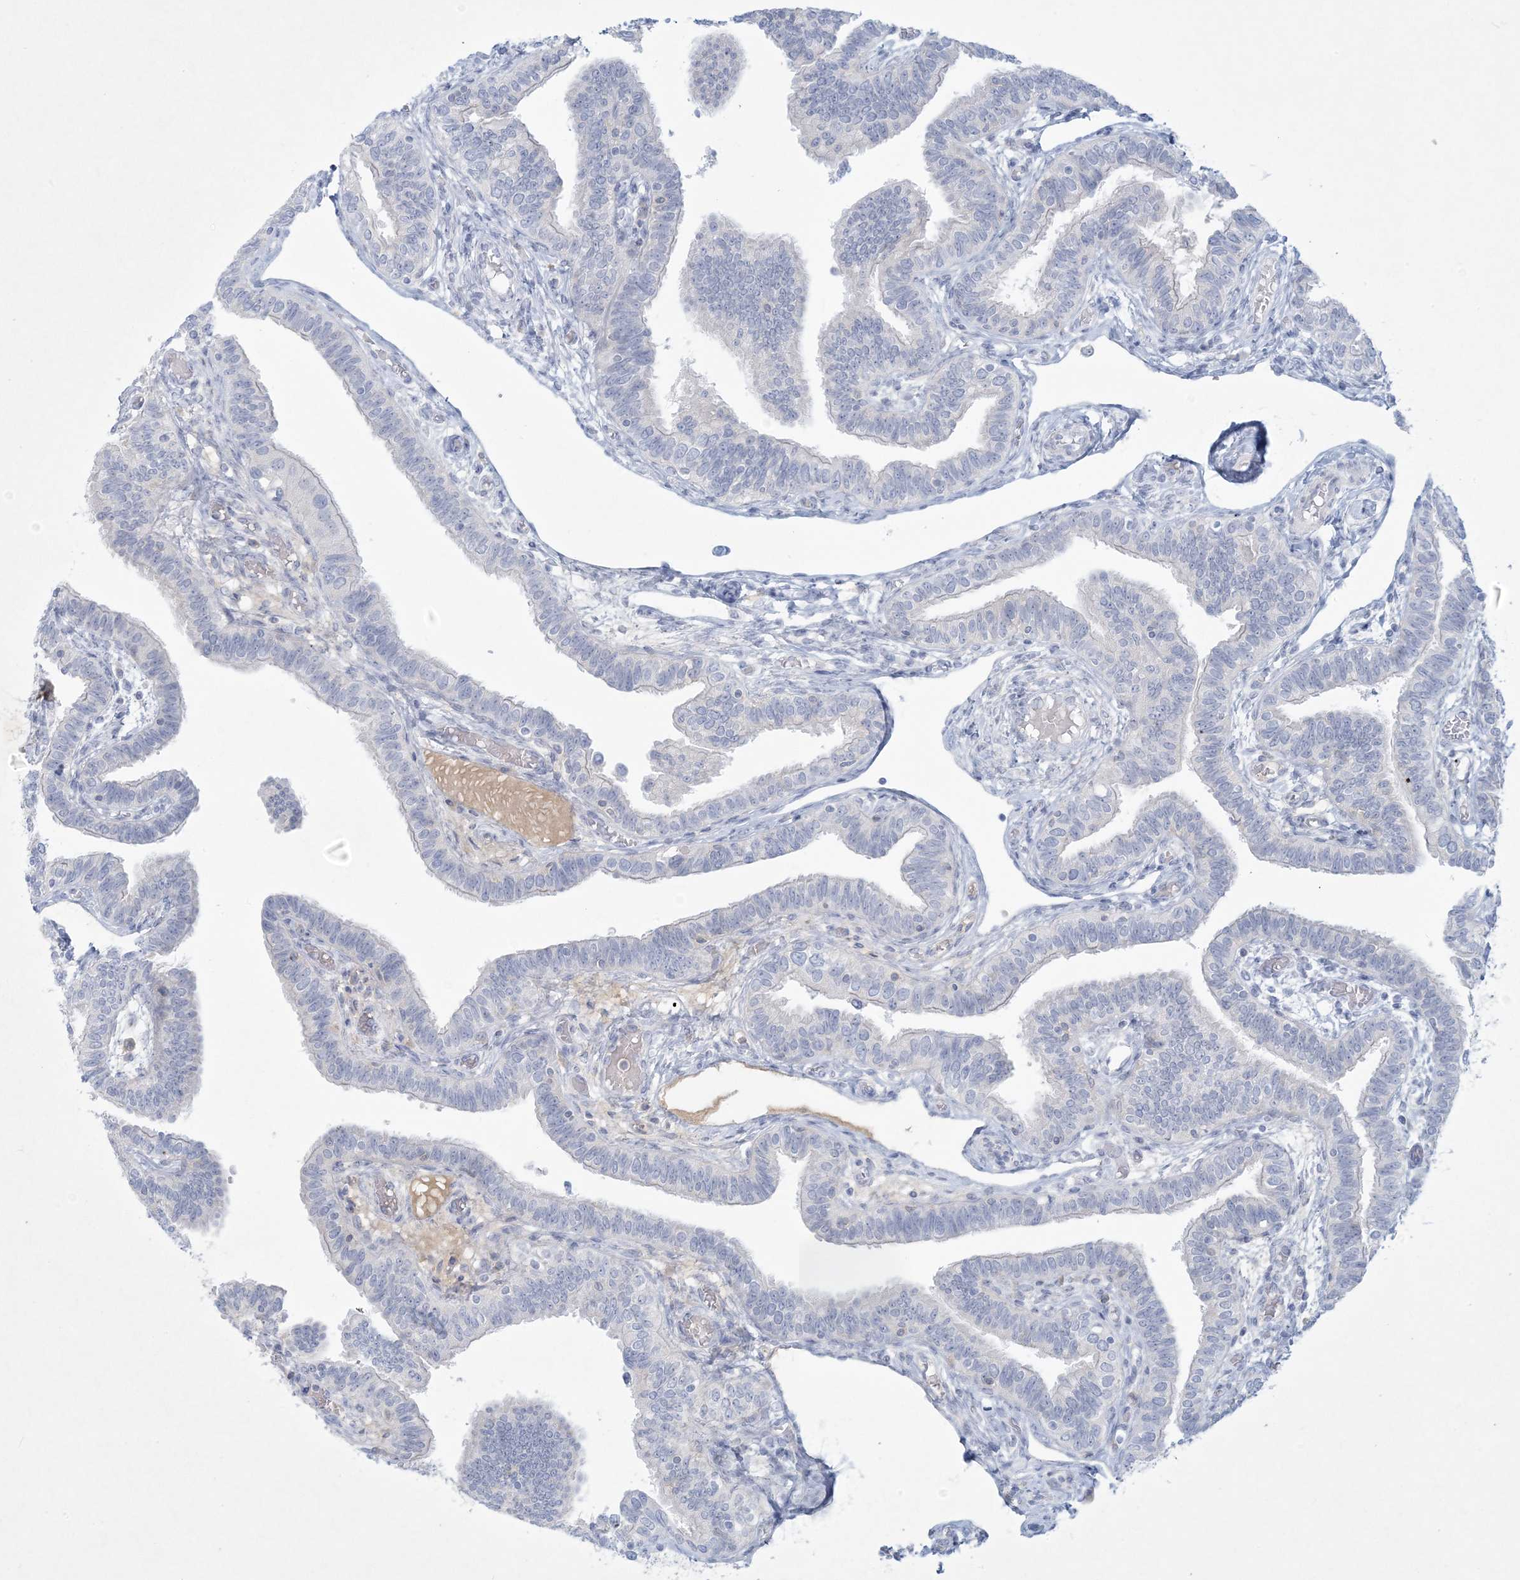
{"staining": {"intensity": "negative", "quantity": "none", "location": "none"}, "tissue": "fallopian tube", "cell_type": "Glandular cells", "image_type": "normal", "snomed": [{"axis": "morphology", "description": "Normal tissue, NOS"}, {"axis": "topography", "description": "Fallopian tube"}], "caption": "An image of fallopian tube stained for a protein displays no brown staining in glandular cells.", "gene": "CCDC24", "patient": {"sex": "female", "age": 39}}